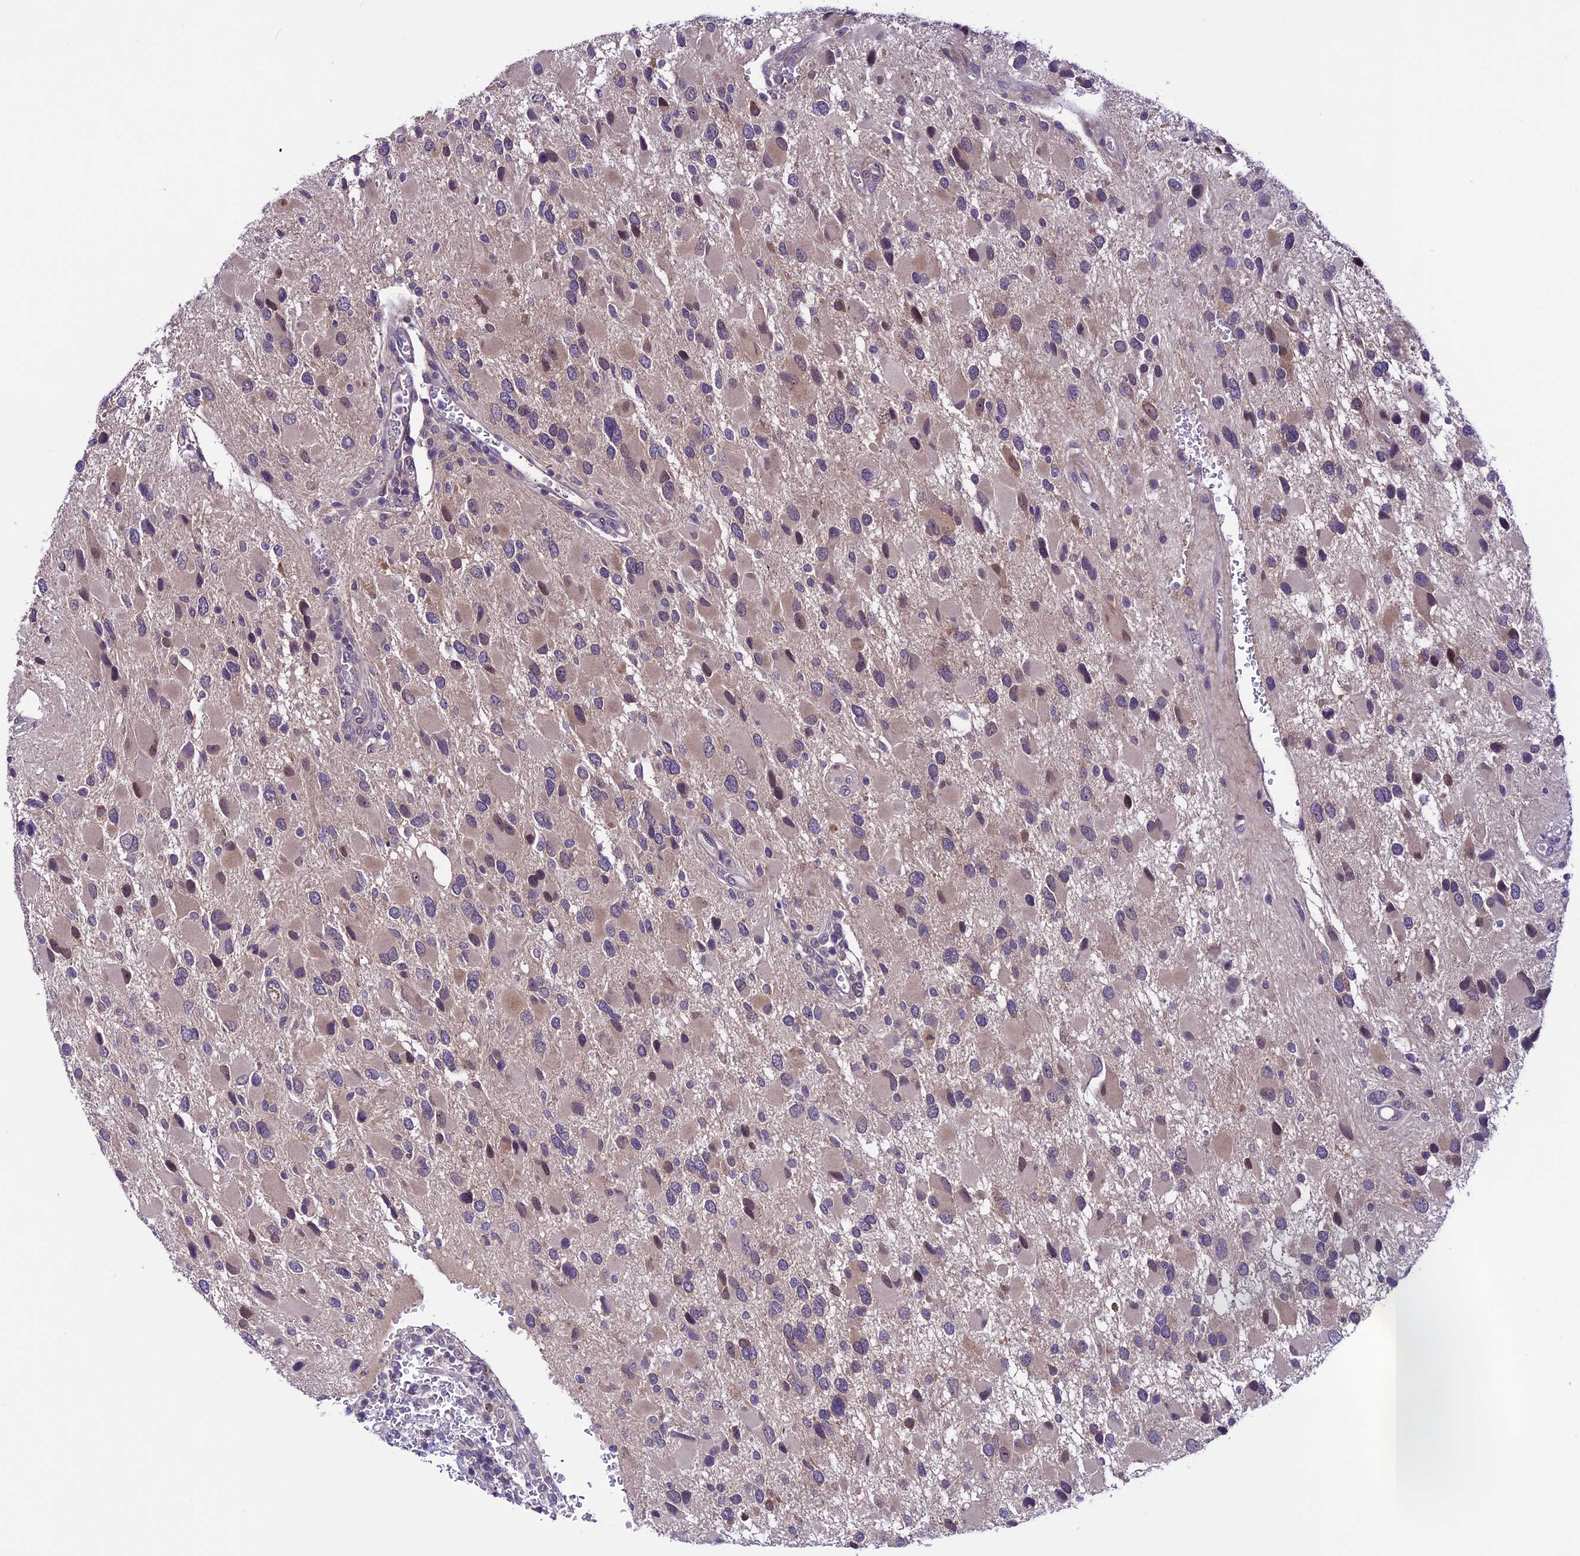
{"staining": {"intensity": "negative", "quantity": "none", "location": "none"}, "tissue": "glioma", "cell_type": "Tumor cells", "image_type": "cancer", "snomed": [{"axis": "morphology", "description": "Glioma, malignant, High grade"}, {"axis": "topography", "description": "Brain"}], "caption": "The histopathology image demonstrates no staining of tumor cells in glioma.", "gene": "XKR7", "patient": {"sex": "male", "age": 53}}